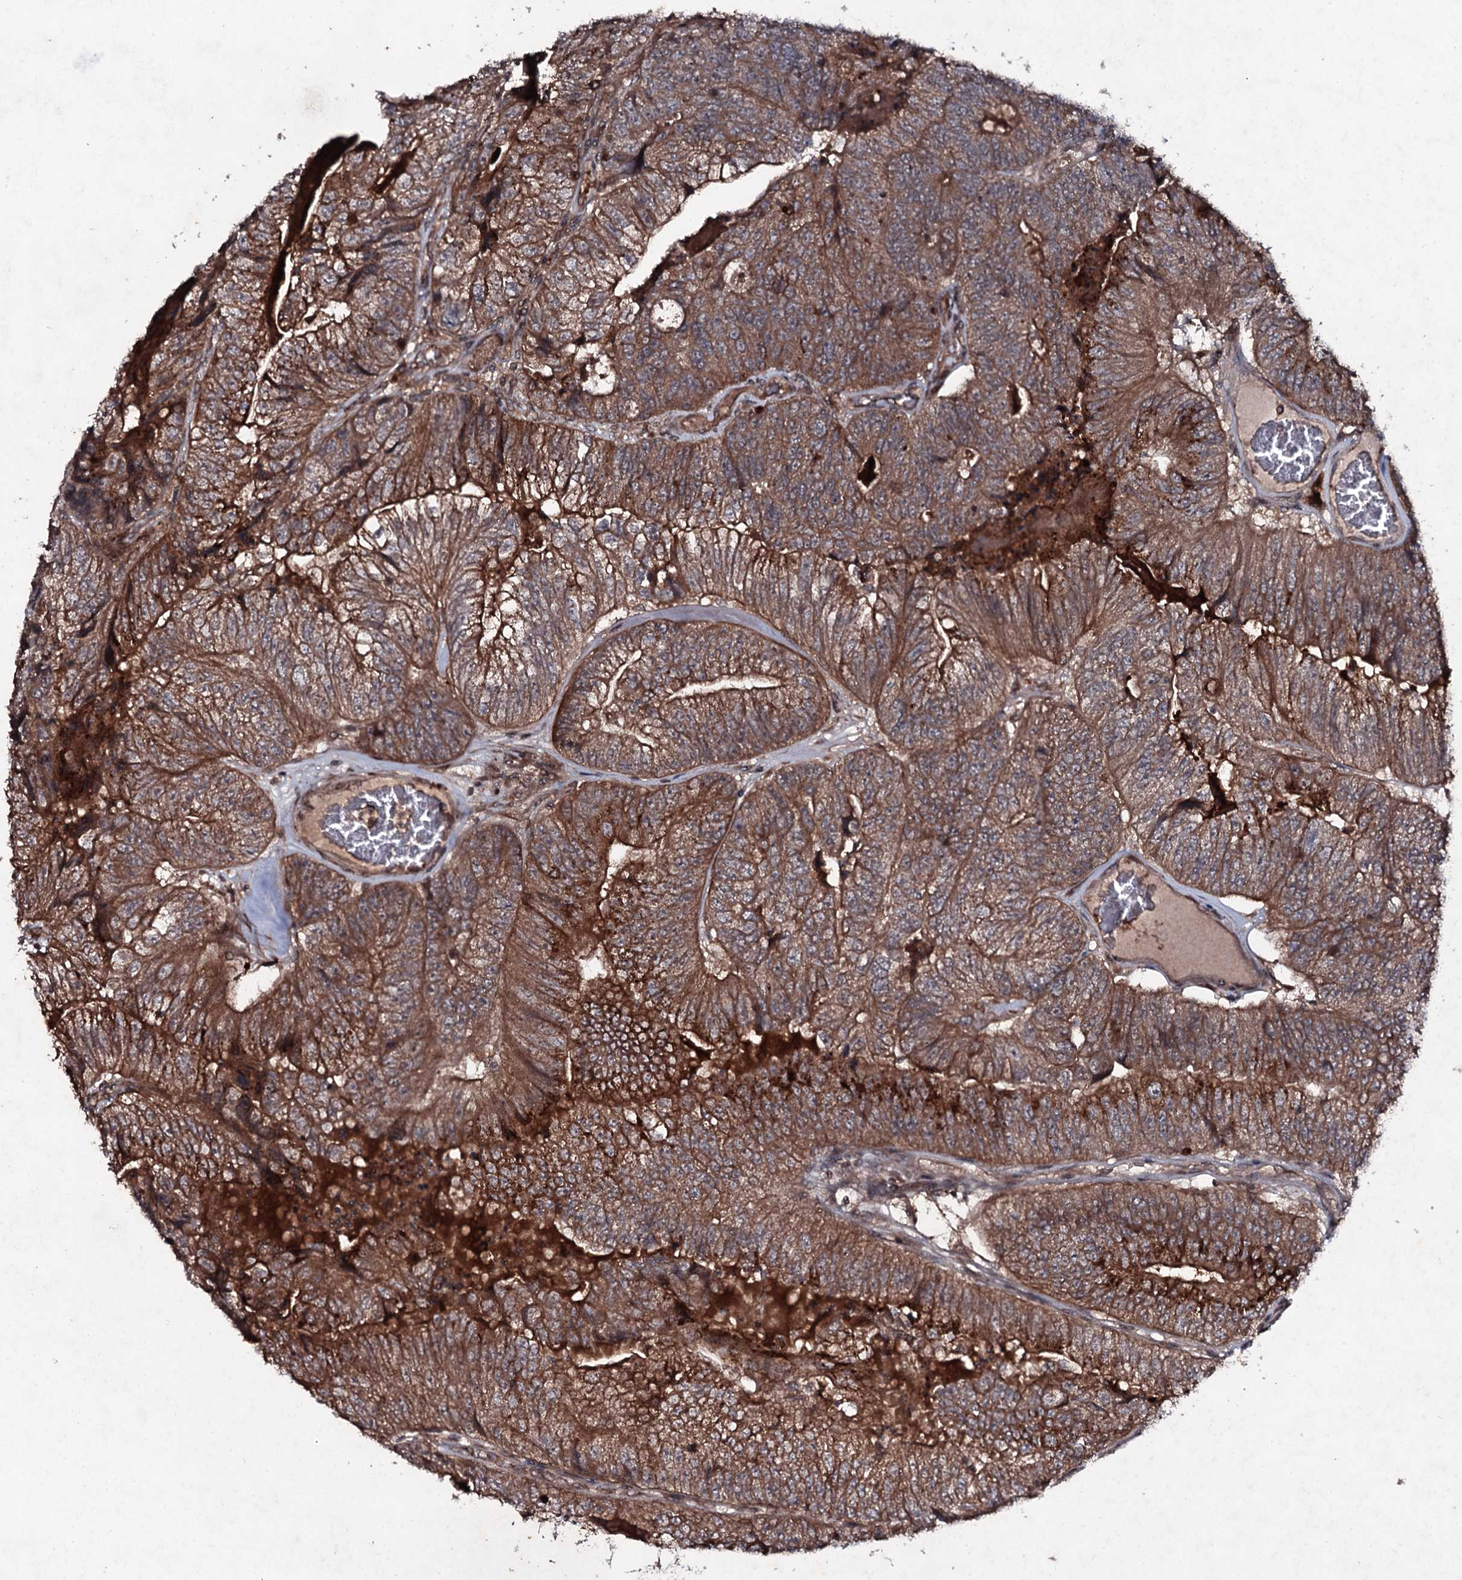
{"staining": {"intensity": "moderate", "quantity": ">75%", "location": "cytoplasmic/membranous"}, "tissue": "colorectal cancer", "cell_type": "Tumor cells", "image_type": "cancer", "snomed": [{"axis": "morphology", "description": "Adenocarcinoma, NOS"}, {"axis": "topography", "description": "Colon"}], "caption": "The immunohistochemical stain shows moderate cytoplasmic/membranous positivity in tumor cells of colorectal cancer tissue.", "gene": "SNAP23", "patient": {"sex": "female", "age": 67}}